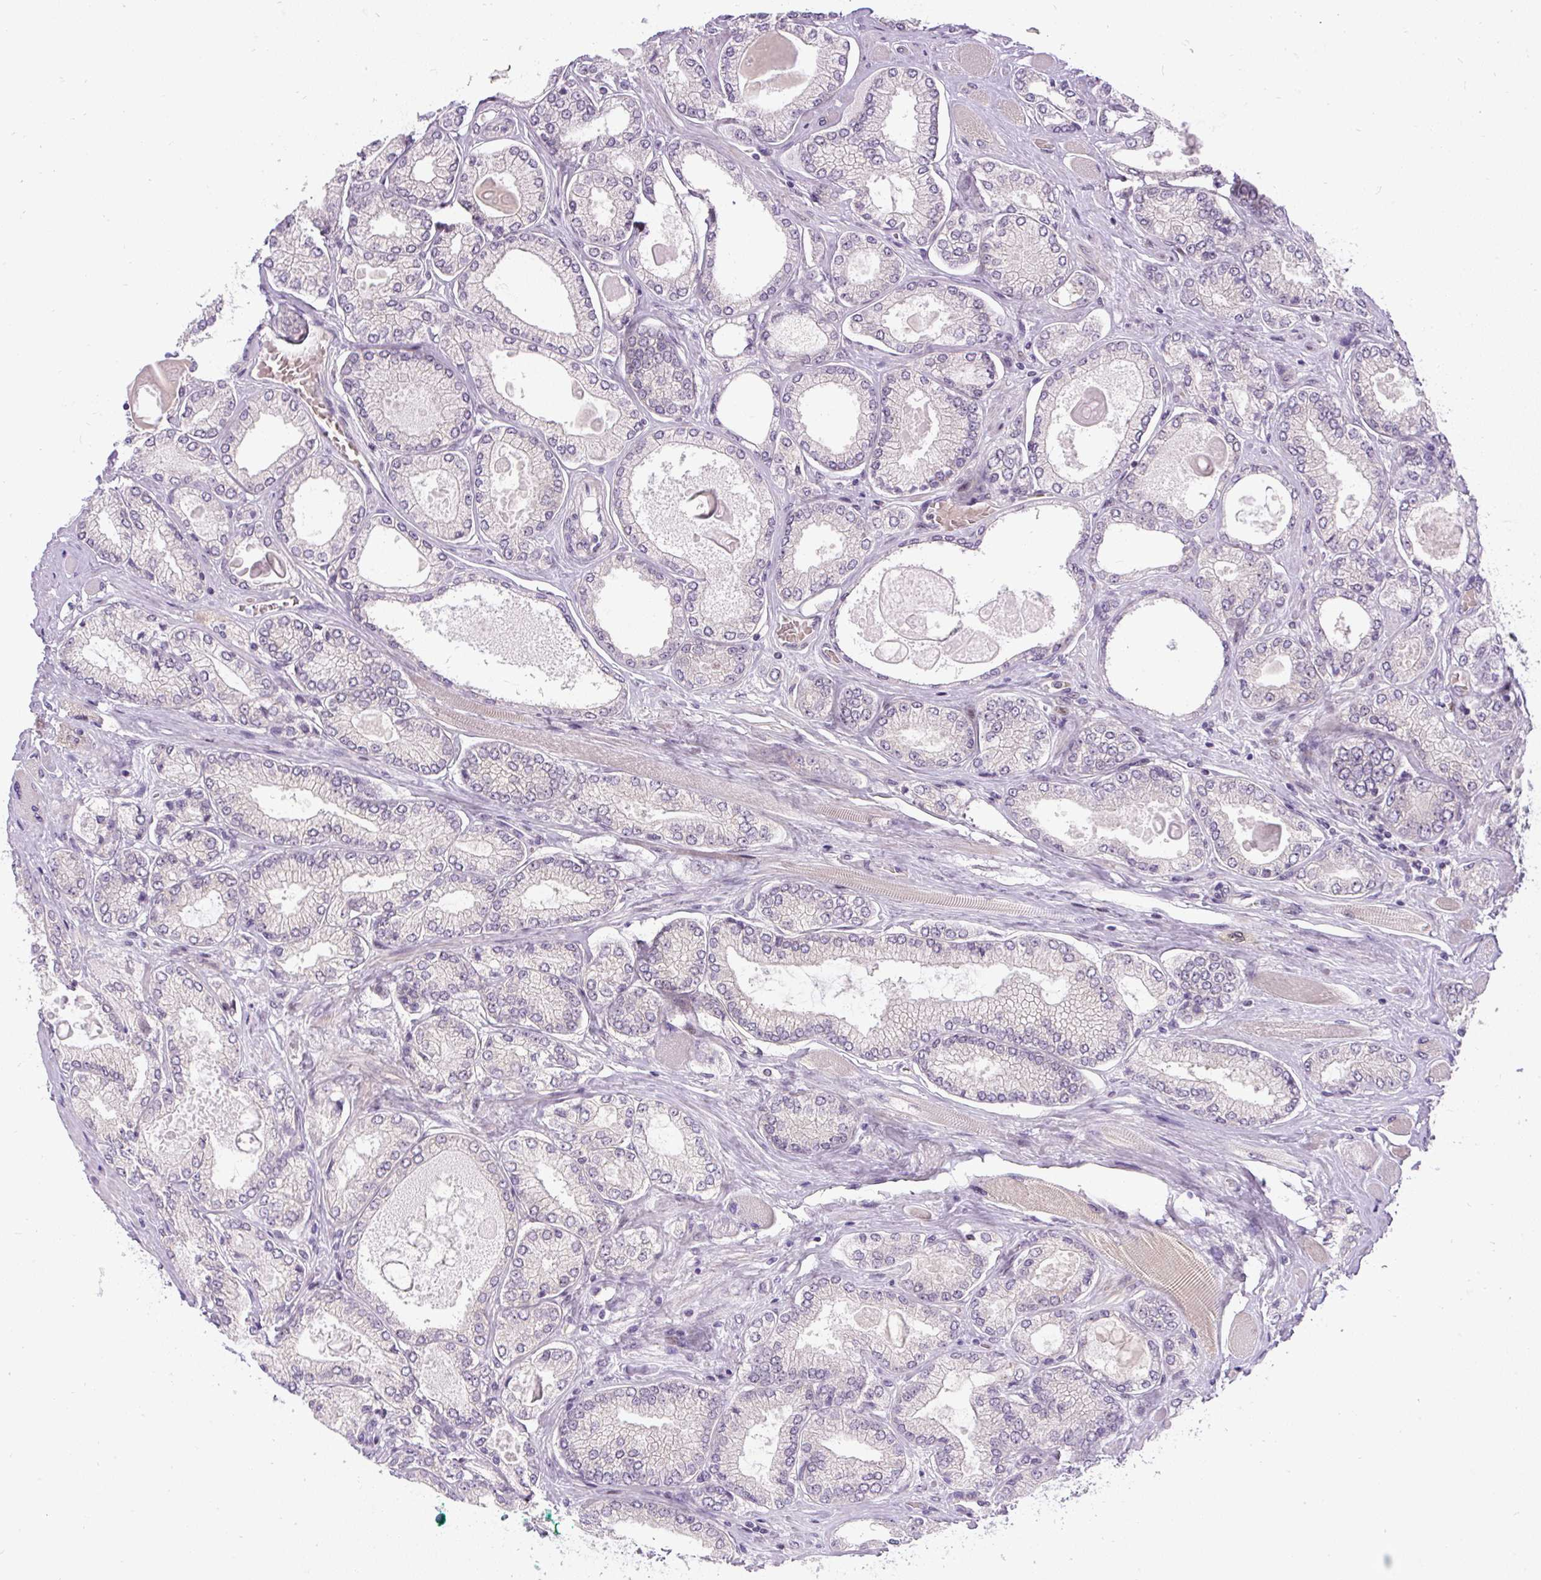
{"staining": {"intensity": "negative", "quantity": "none", "location": "none"}, "tissue": "prostate cancer", "cell_type": "Tumor cells", "image_type": "cancer", "snomed": [{"axis": "morphology", "description": "Adenocarcinoma, High grade"}, {"axis": "topography", "description": "Prostate"}], "caption": "Immunohistochemical staining of prostate cancer exhibits no significant staining in tumor cells.", "gene": "FAM117B", "patient": {"sex": "male", "age": 68}}